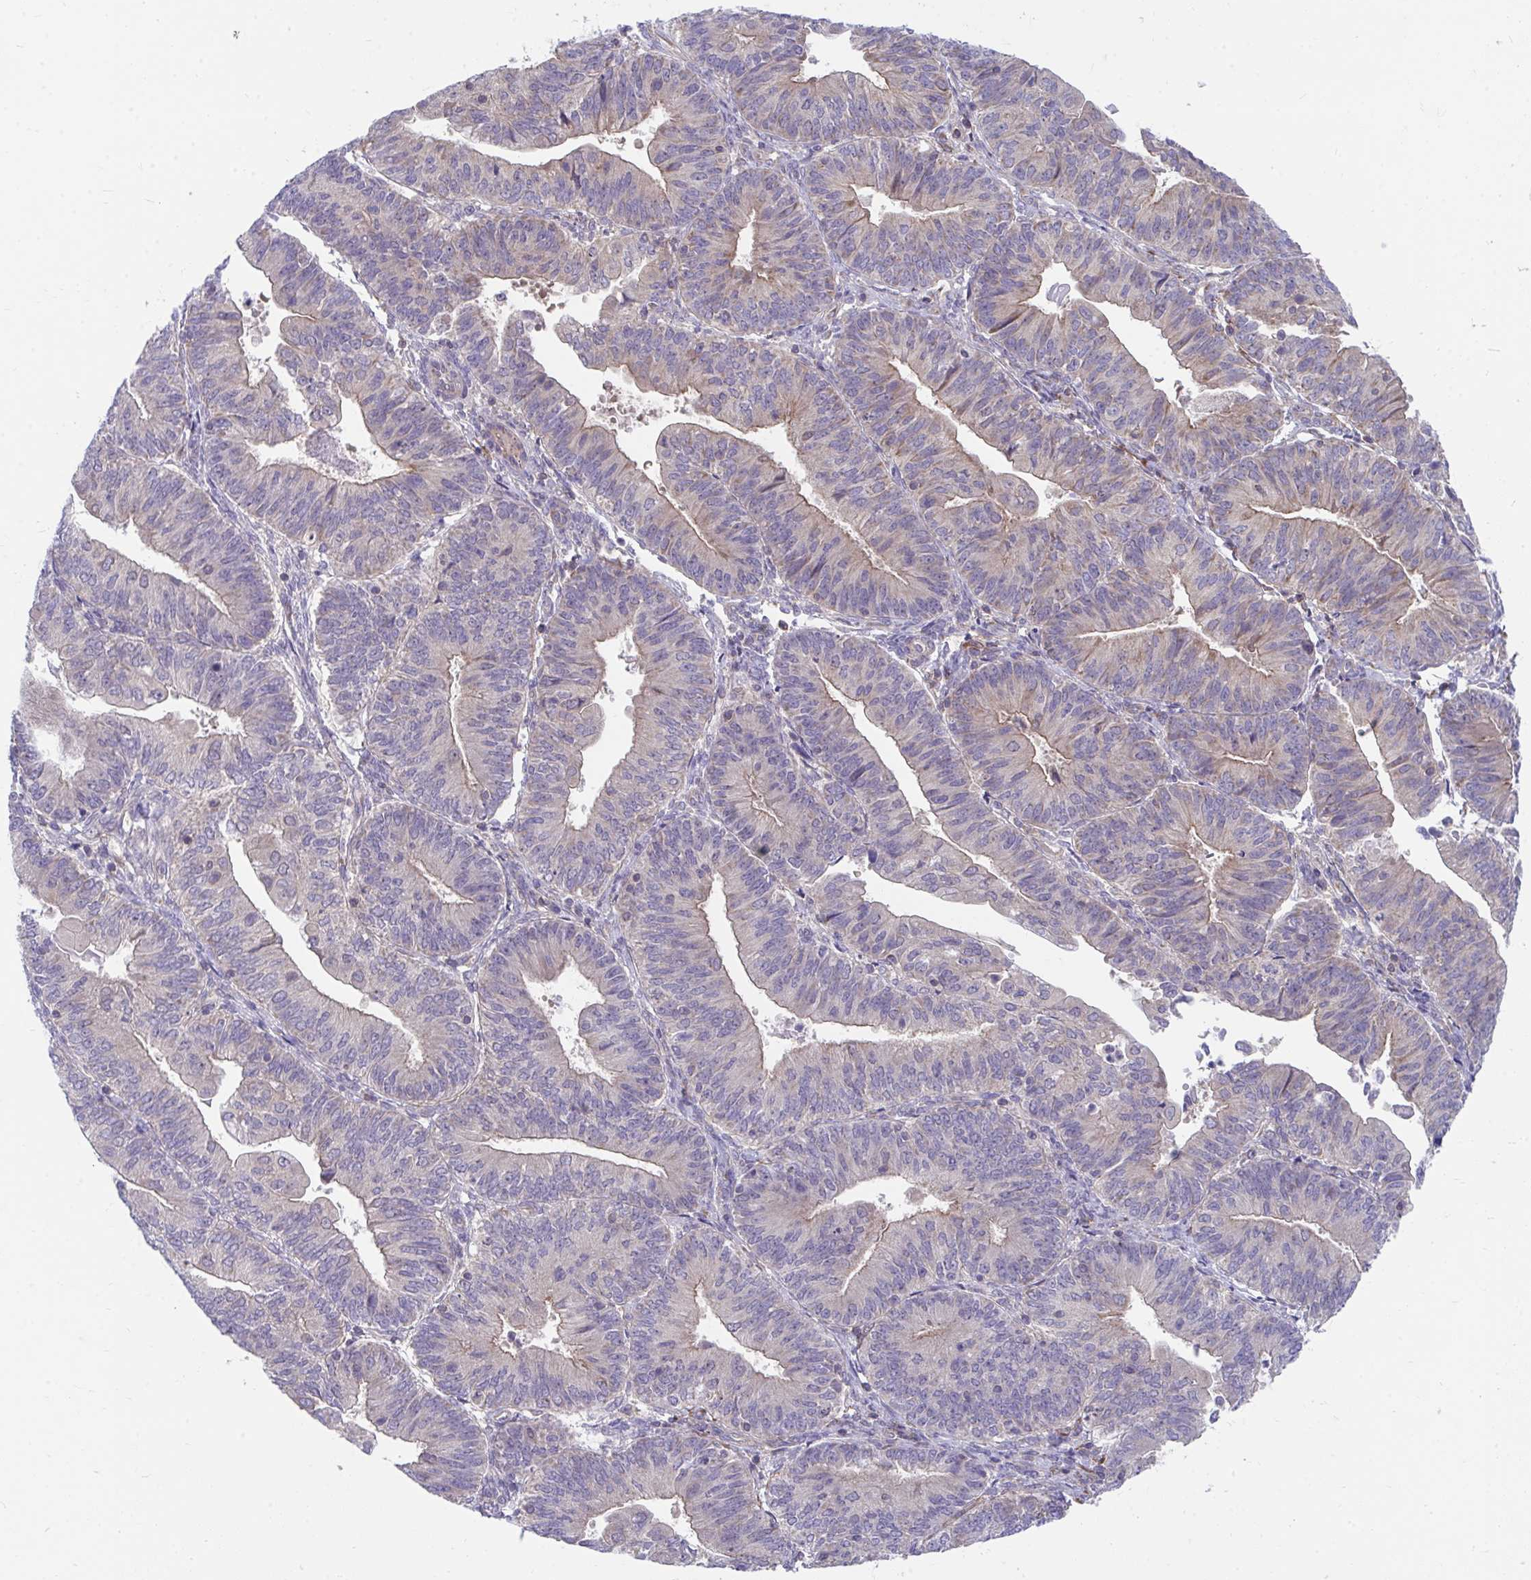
{"staining": {"intensity": "weak", "quantity": "25%-75%", "location": "cytoplasmic/membranous"}, "tissue": "endometrial cancer", "cell_type": "Tumor cells", "image_type": "cancer", "snomed": [{"axis": "morphology", "description": "Adenocarcinoma, NOS"}, {"axis": "topography", "description": "Endometrium"}], "caption": "High-magnification brightfield microscopy of endometrial cancer stained with DAB (3,3'-diaminobenzidine) (brown) and counterstained with hematoxylin (blue). tumor cells exhibit weak cytoplasmic/membranous staining is present in about25%-75% of cells.", "gene": "FHIP1B", "patient": {"sex": "female", "age": 65}}